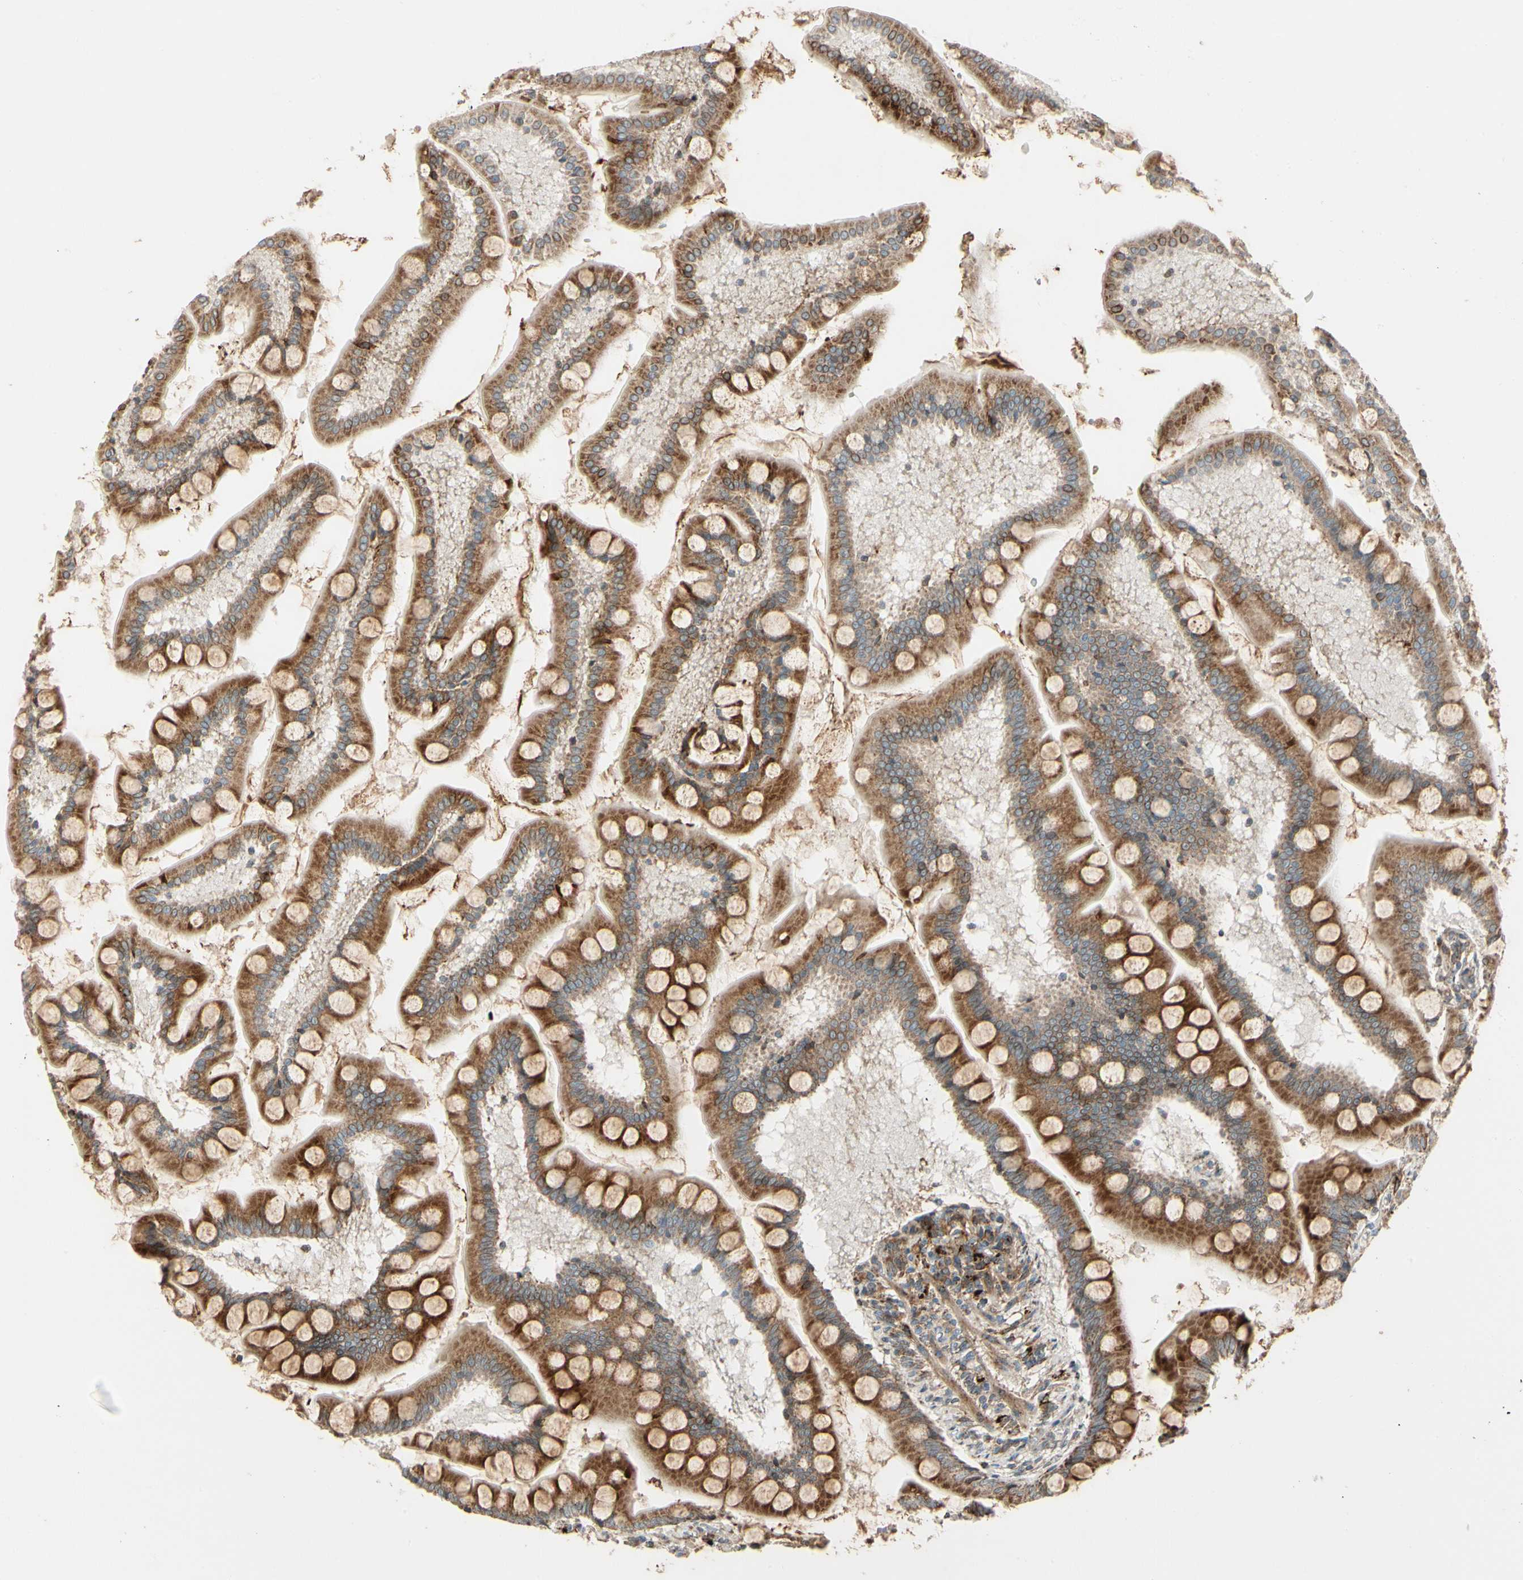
{"staining": {"intensity": "strong", "quantity": ">75%", "location": "cytoplasmic/membranous"}, "tissue": "small intestine", "cell_type": "Glandular cells", "image_type": "normal", "snomed": [{"axis": "morphology", "description": "Normal tissue, NOS"}, {"axis": "topography", "description": "Small intestine"}], "caption": "Glandular cells exhibit strong cytoplasmic/membranous expression in about >75% of cells in unremarkable small intestine. (IHC, brightfield microscopy, high magnification).", "gene": "MRPL9", "patient": {"sex": "male", "age": 41}}